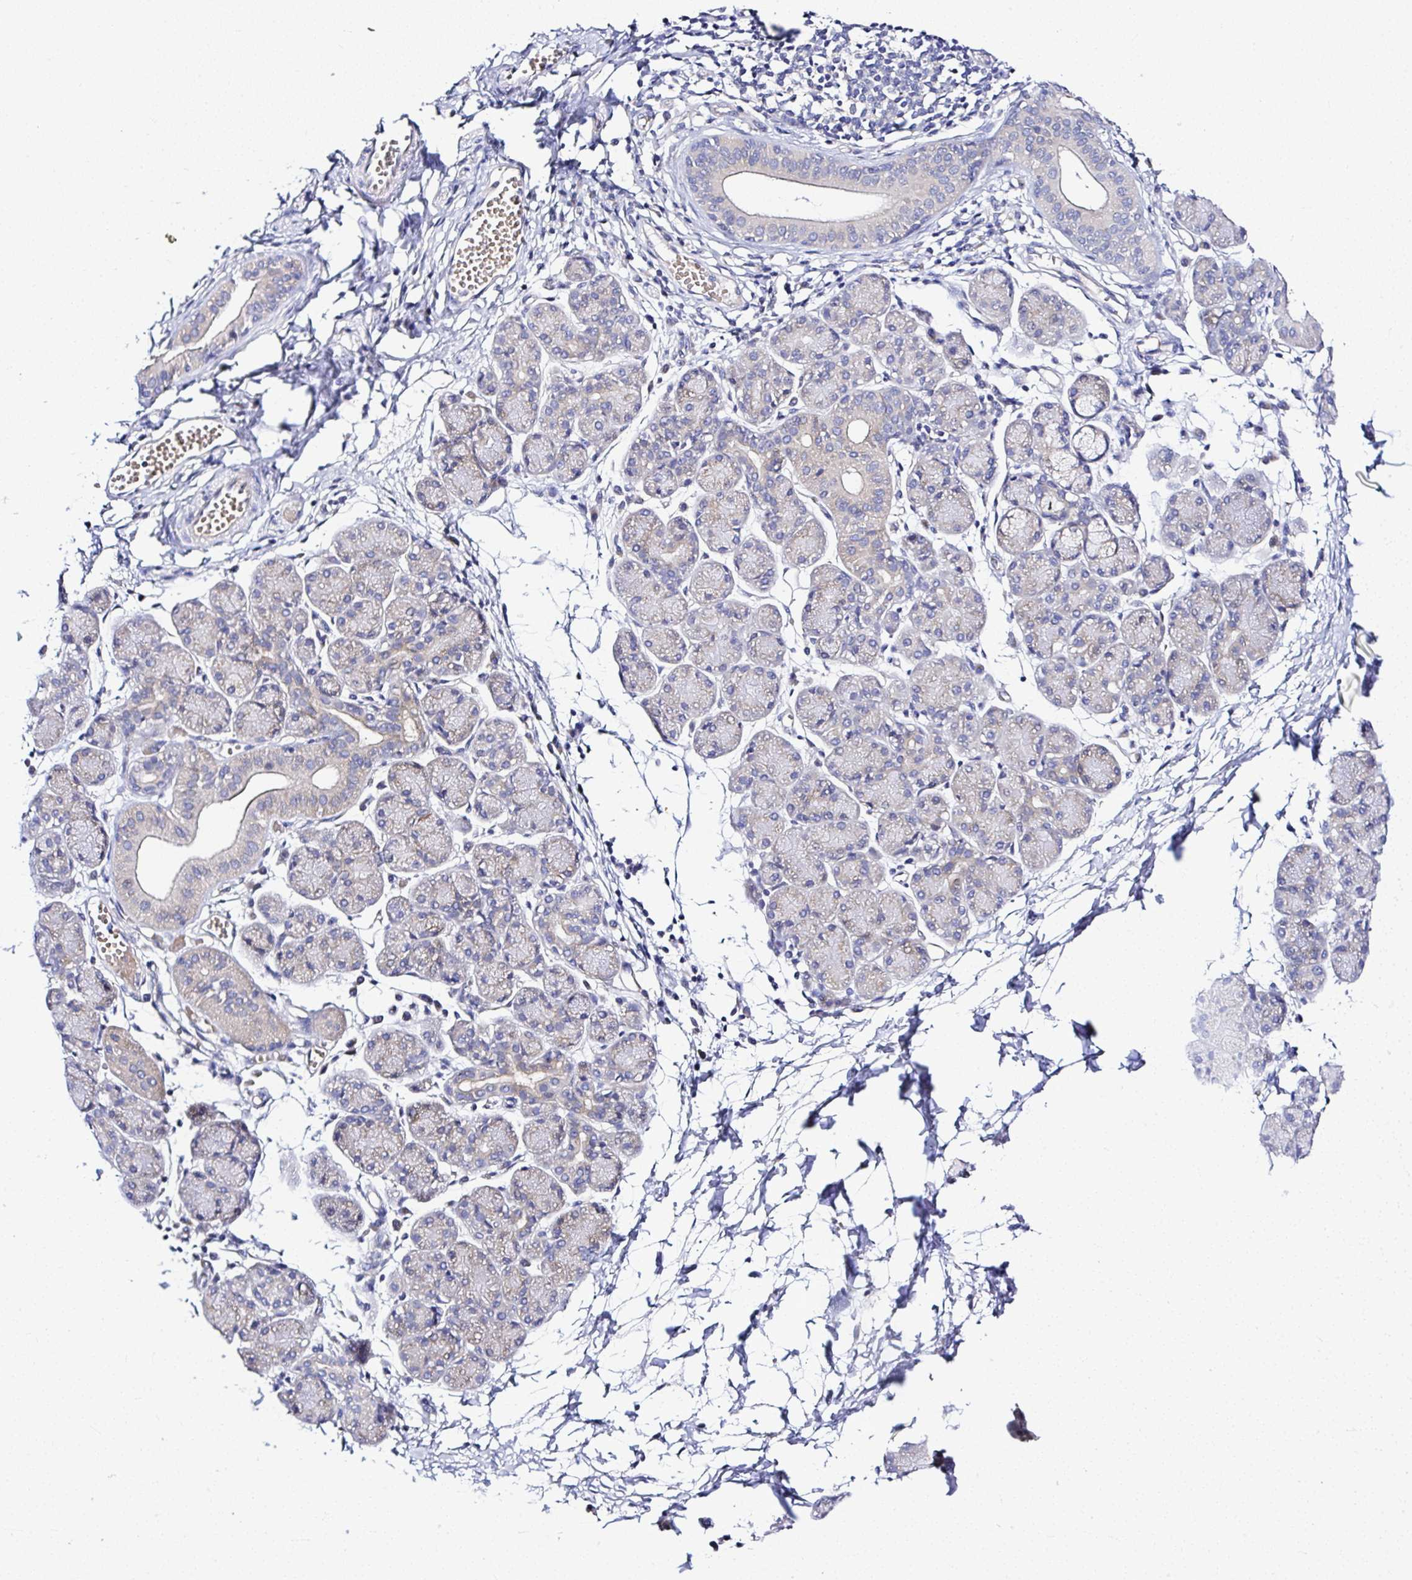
{"staining": {"intensity": "negative", "quantity": "none", "location": "none"}, "tissue": "salivary gland", "cell_type": "Glandular cells", "image_type": "normal", "snomed": [{"axis": "morphology", "description": "Normal tissue, NOS"}, {"axis": "morphology", "description": "Inflammation, NOS"}, {"axis": "topography", "description": "Lymph node"}, {"axis": "topography", "description": "Salivary gland"}], "caption": "This image is of normal salivary gland stained with immunohistochemistry (IHC) to label a protein in brown with the nuclei are counter-stained blue. There is no expression in glandular cells.", "gene": "DEPDC5", "patient": {"sex": "male", "age": 3}}